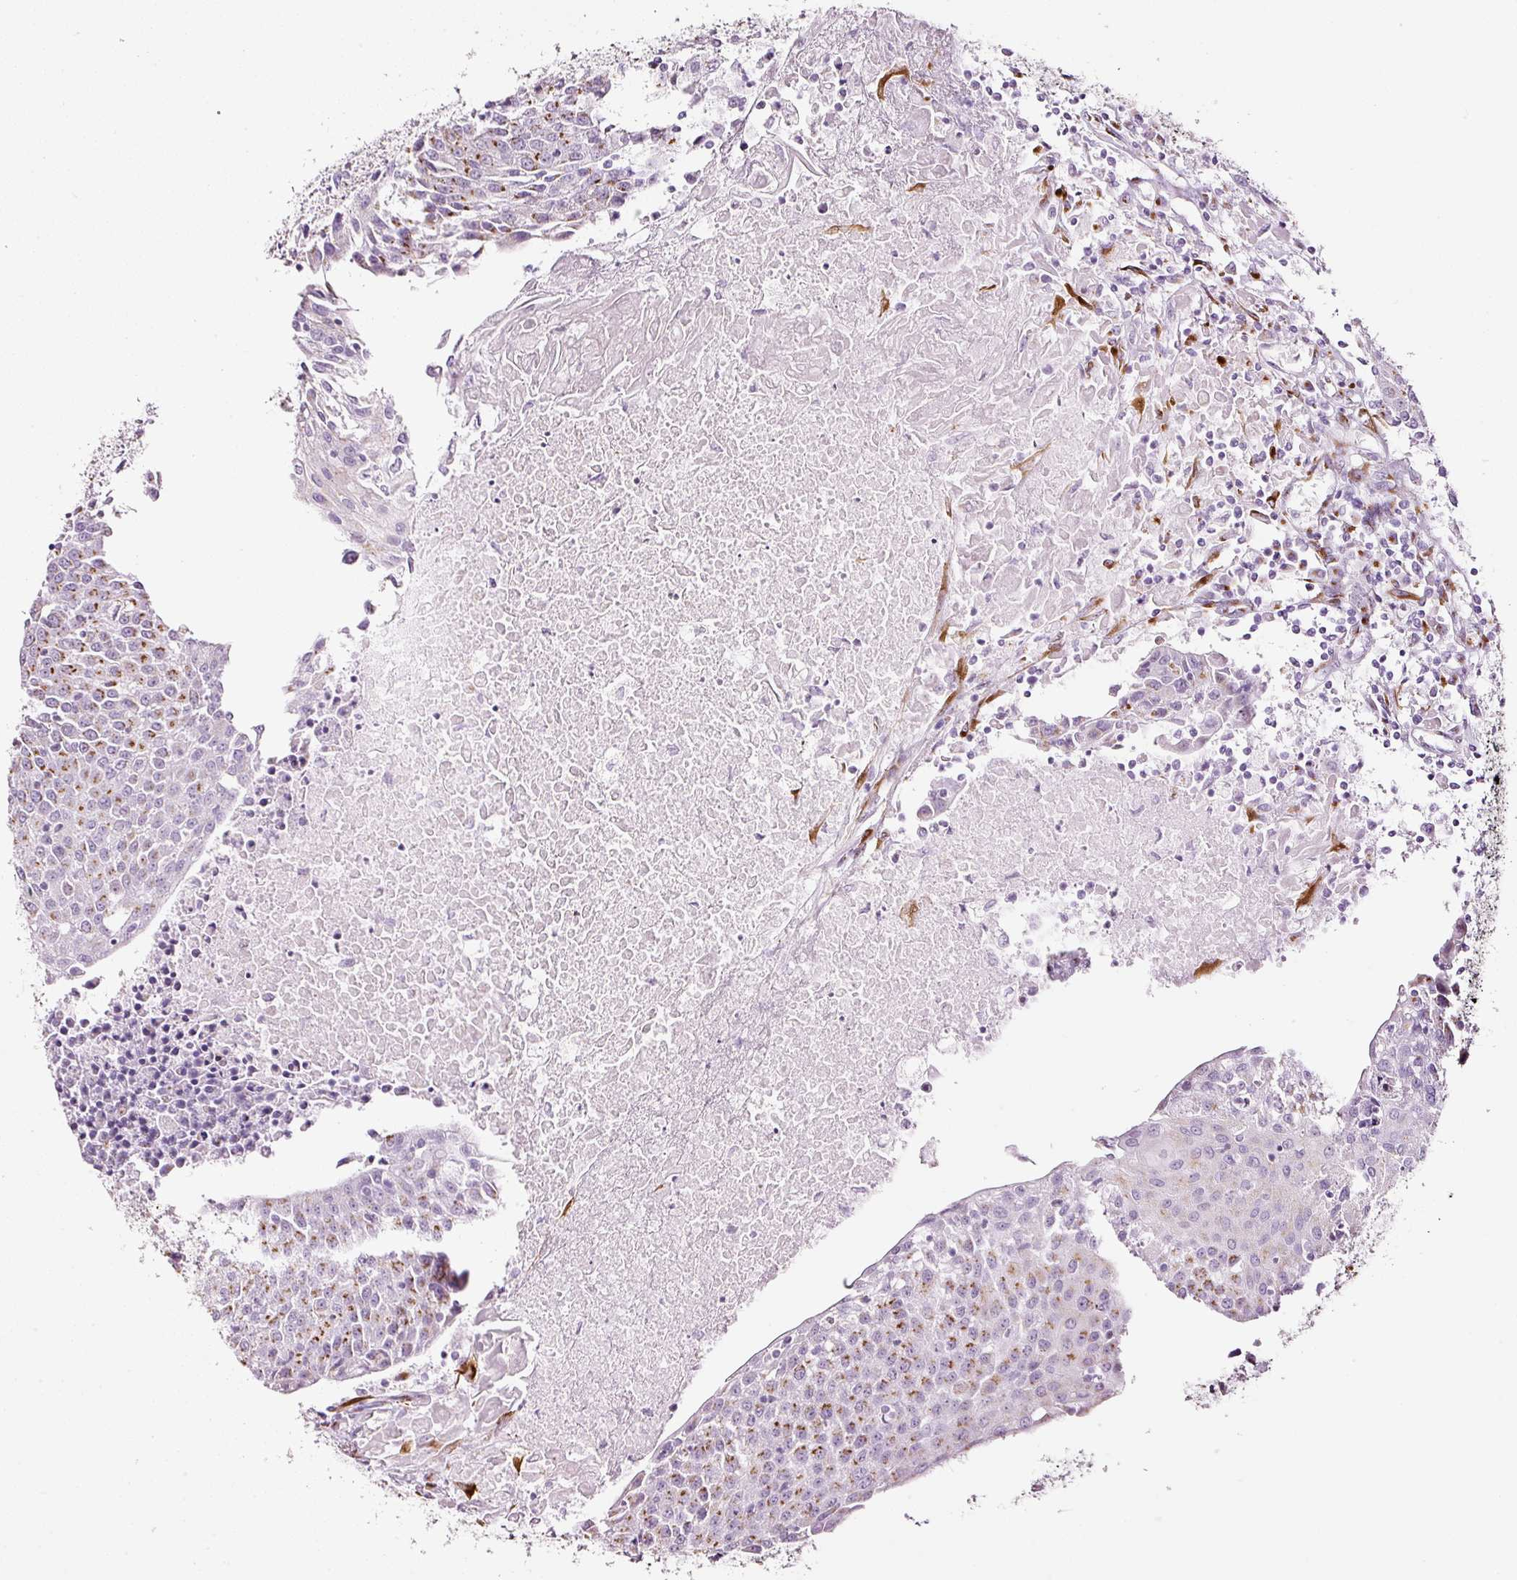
{"staining": {"intensity": "moderate", "quantity": "<25%", "location": "cytoplasmic/membranous"}, "tissue": "urothelial cancer", "cell_type": "Tumor cells", "image_type": "cancer", "snomed": [{"axis": "morphology", "description": "Urothelial carcinoma, High grade"}, {"axis": "topography", "description": "Urinary bladder"}], "caption": "High-magnification brightfield microscopy of high-grade urothelial carcinoma stained with DAB (brown) and counterstained with hematoxylin (blue). tumor cells exhibit moderate cytoplasmic/membranous positivity is appreciated in about<25% of cells.", "gene": "SDF4", "patient": {"sex": "female", "age": 85}}